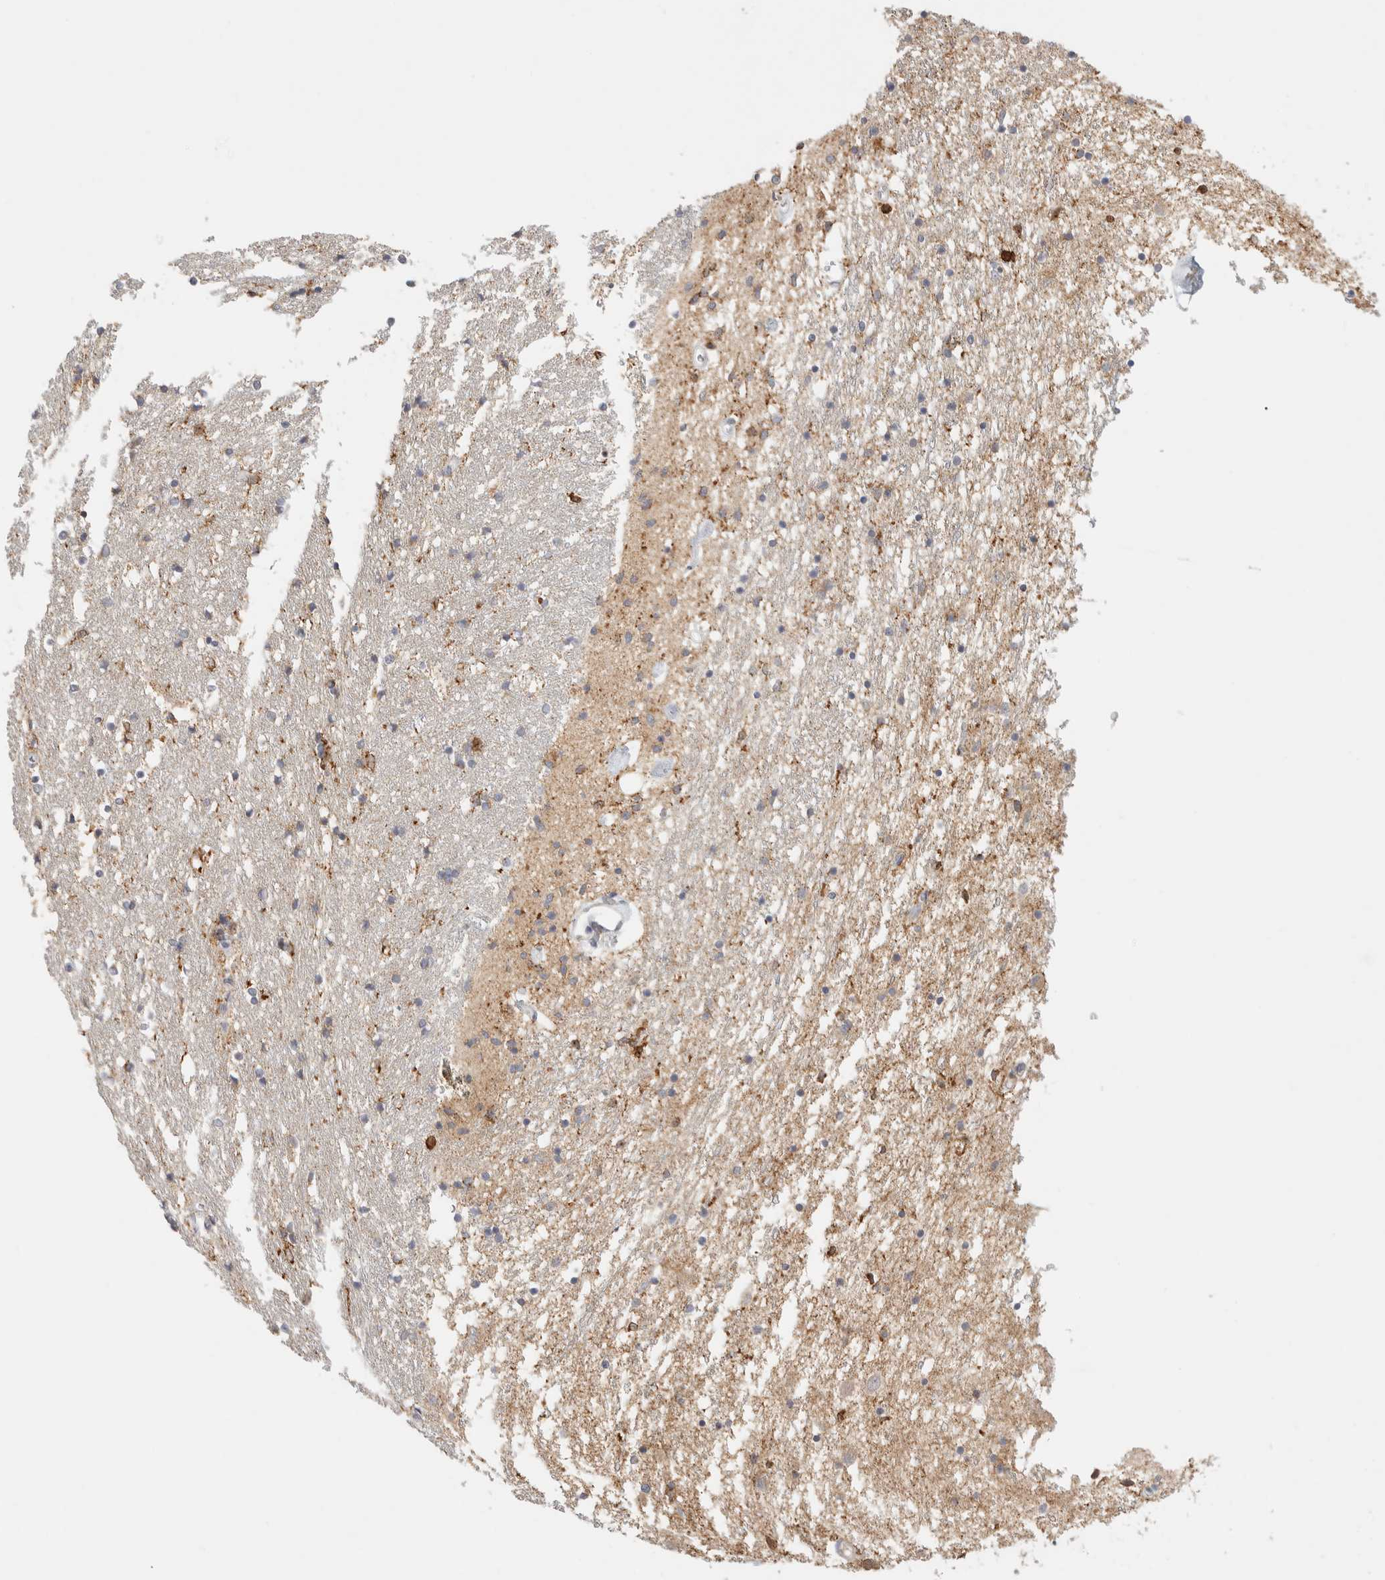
{"staining": {"intensity": "weak", "quantity": "<25%", "location": "cytoplasmic/membranous"}, "tissue": "caudate", "cell_type": "Glial cells", "image_type": "normal", "snomed": [{"axis": "morphology", "description": "Normal tissue, NOS"}, {"axis": "topography", "description": "Lateral ventricle wall"}], "caption": "The immunohistochemistry (IHC) image has no significant staining in glial cells of caudate.", "gene": "RUNDC1", "patient": {"sex": "female", "age": 54}}